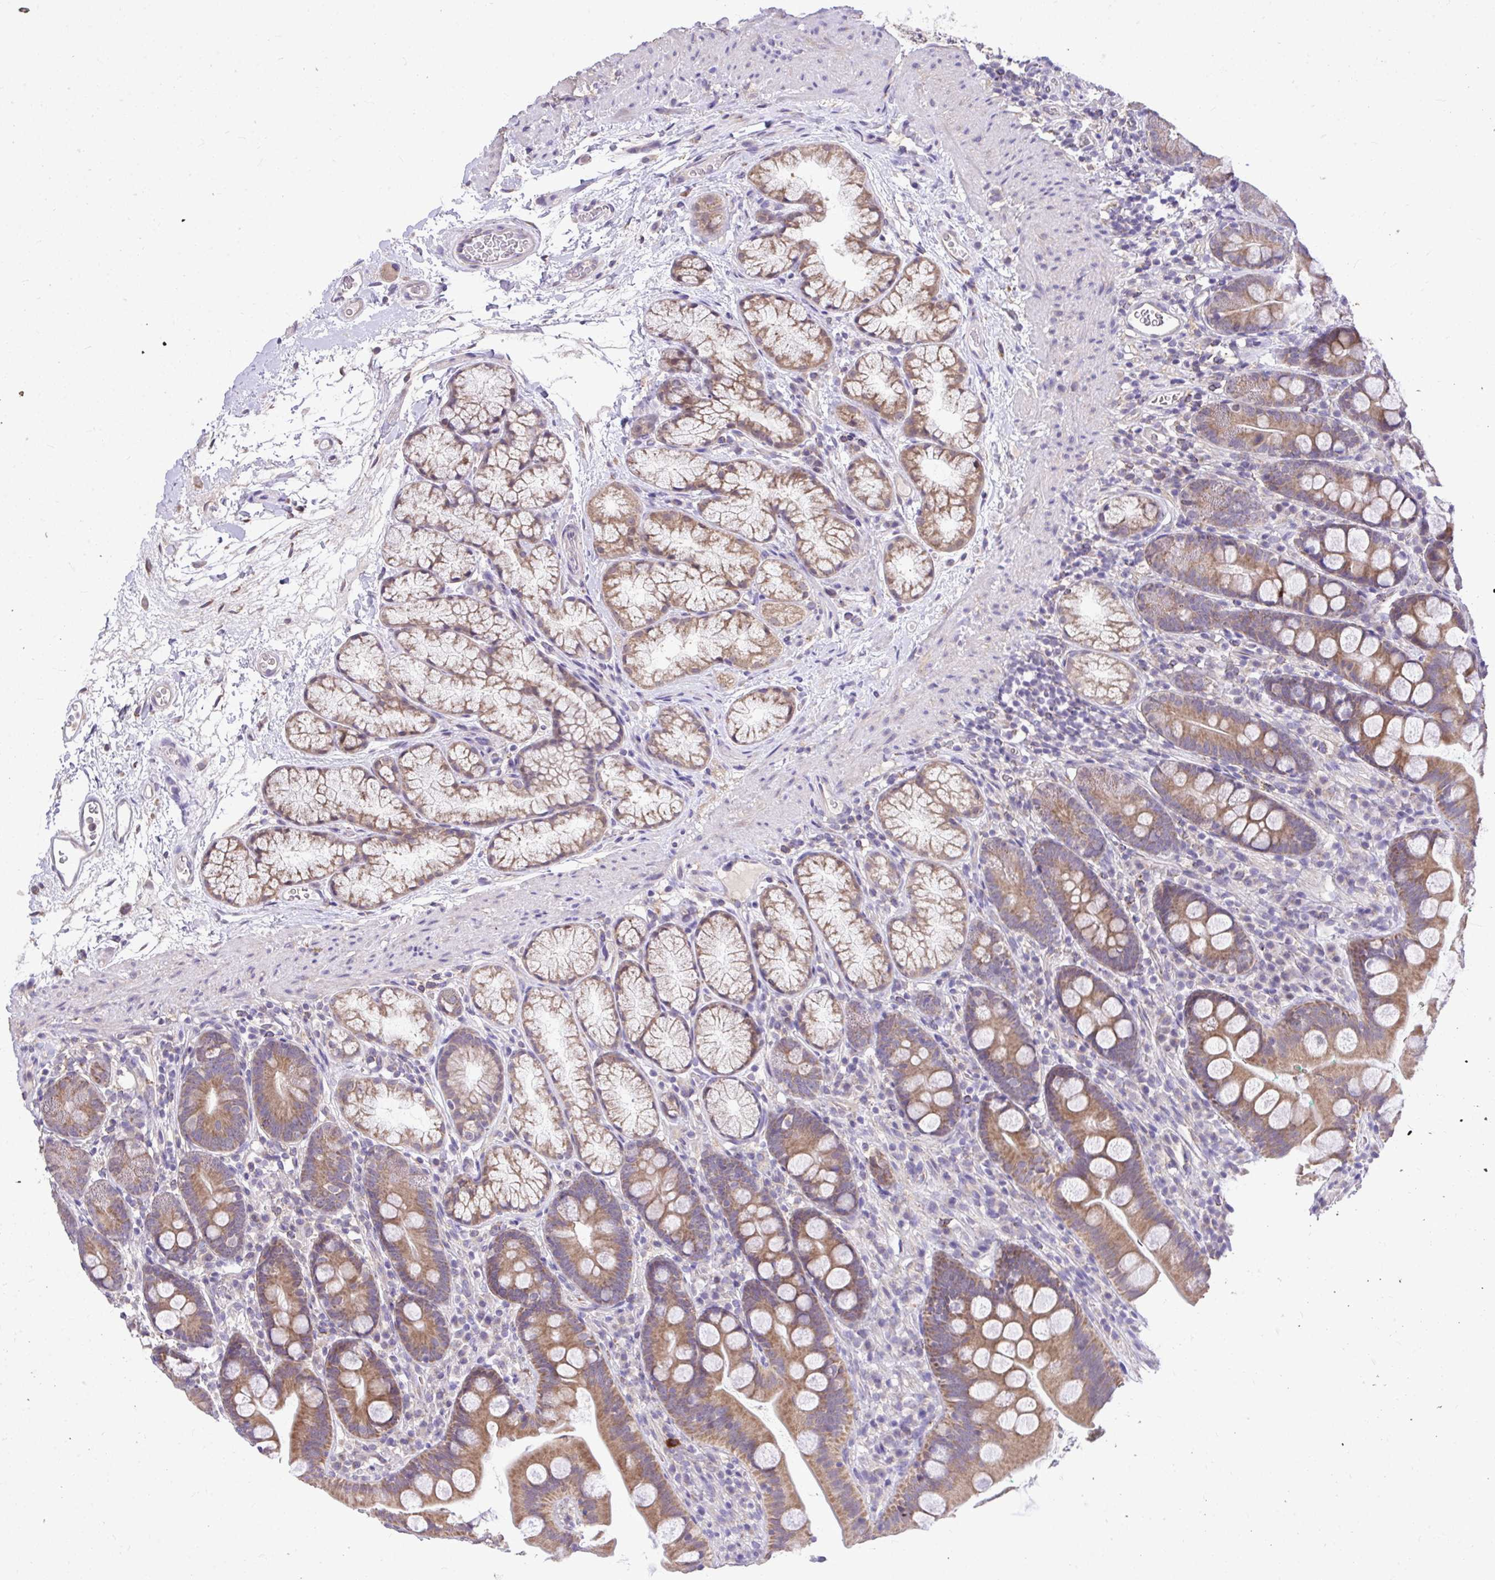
{"staining": {"intensity": "moderate", "quantity": ">75%", "location": "cytoplasmic/membranous"}, "tissue": "duodenum", "cell_type": "Glandular cells", "image_type": "normal", "snomed": [{"axis": "morphology", "description": "Normal tissue, NOS"}, {"axis": "topography", "description": "Duodenum"}], "caption": "Brown immunohistochemical staining in benign human duodenum reveals moderate cytoplasmic/membranous expression in approximately >75% of glandular cells.", "gene": "MPC2", "patient": {"sex": "female", "age": 67}}